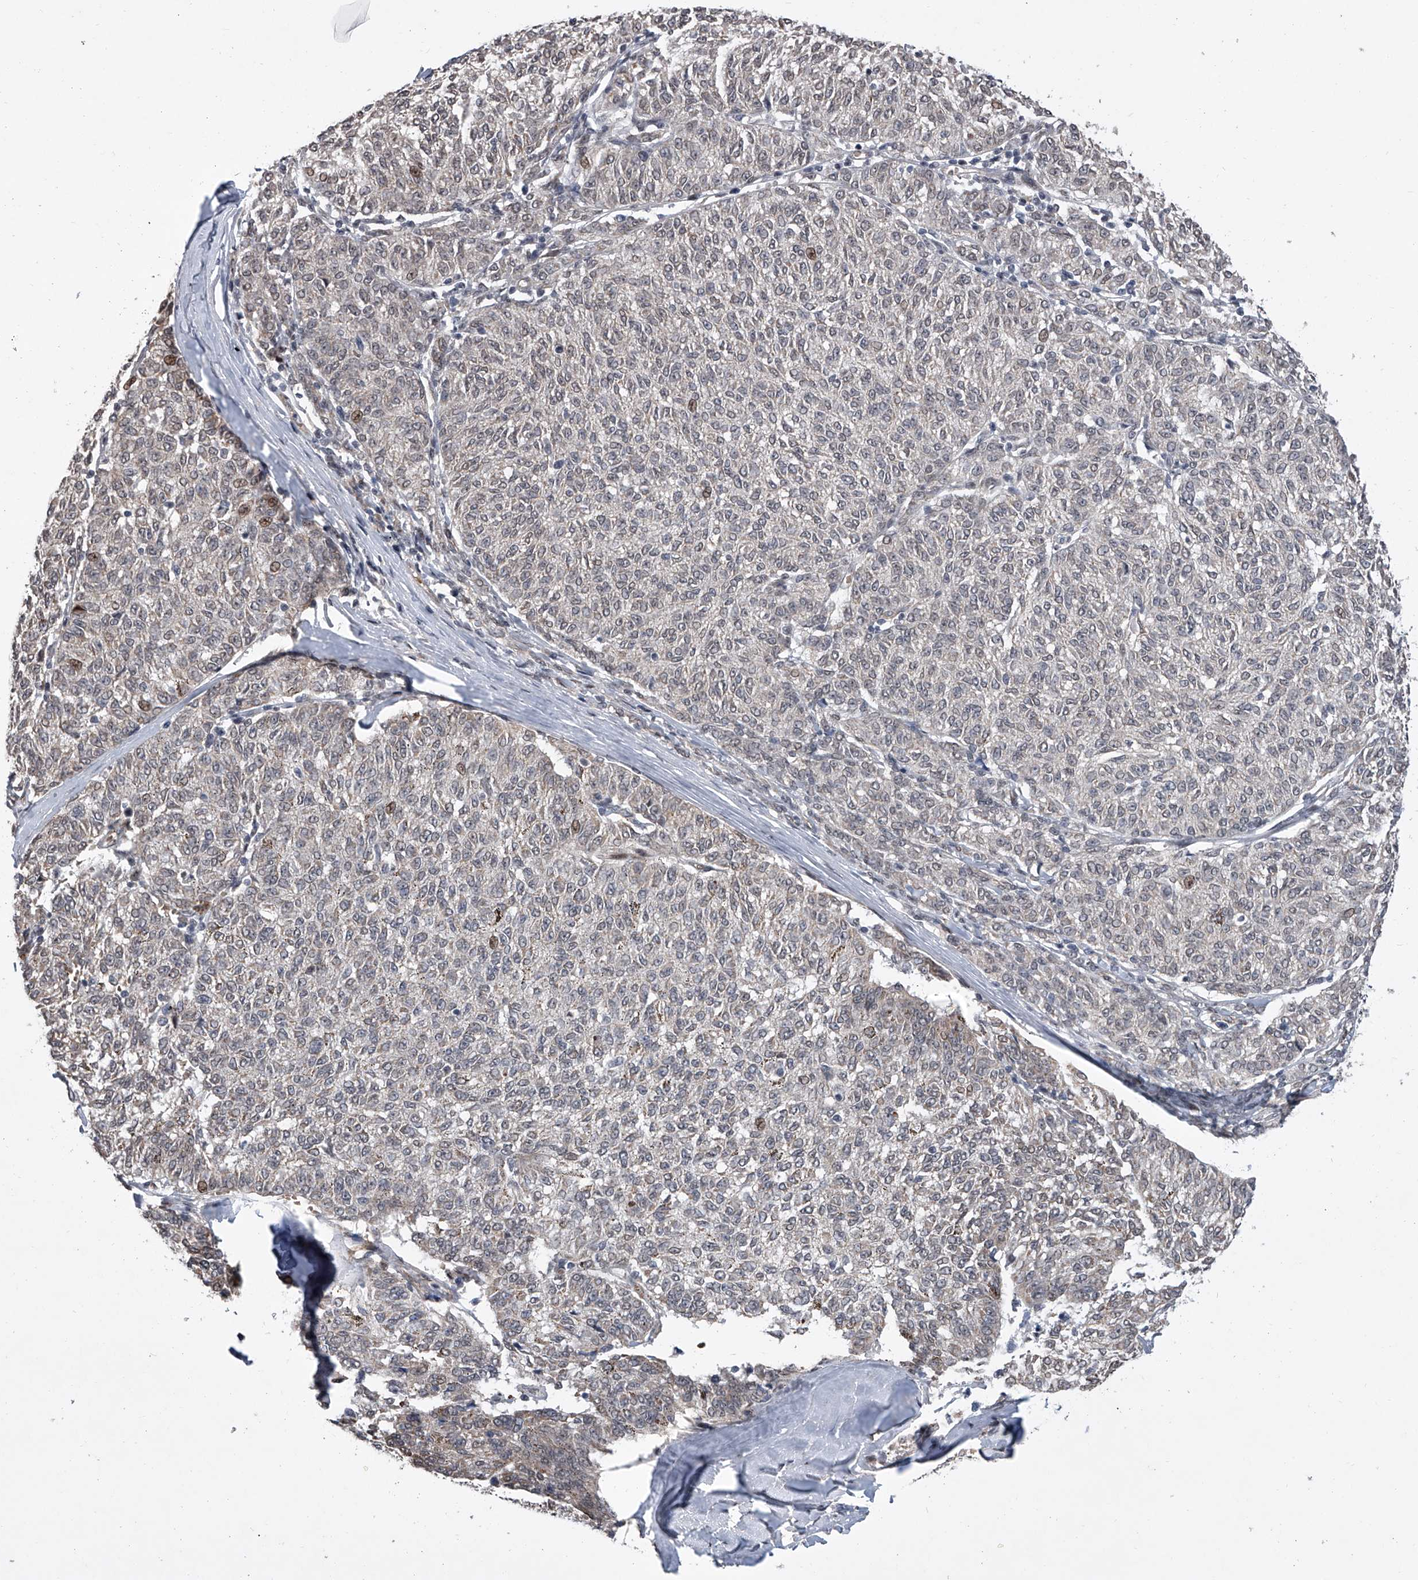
{"staining": {"intensity": "weak", "quantity": "<25%", "location": "nuclear"}, "tissue": "melanoma", "cell_type": "Tumor cells", "image_type": "cancer", "snomed": [{"axis": "morphology", "description": "Malignant melanoma, NOS"}, {"axis": "topography", "description": "Skin"}], "caption": "IHC histopathology image of malignant melanoma stained for a protein (brown), which shows no positivity in tumor cells.", "gene": "ZNF426", "patient": {"sex": "female", "age": 72}}